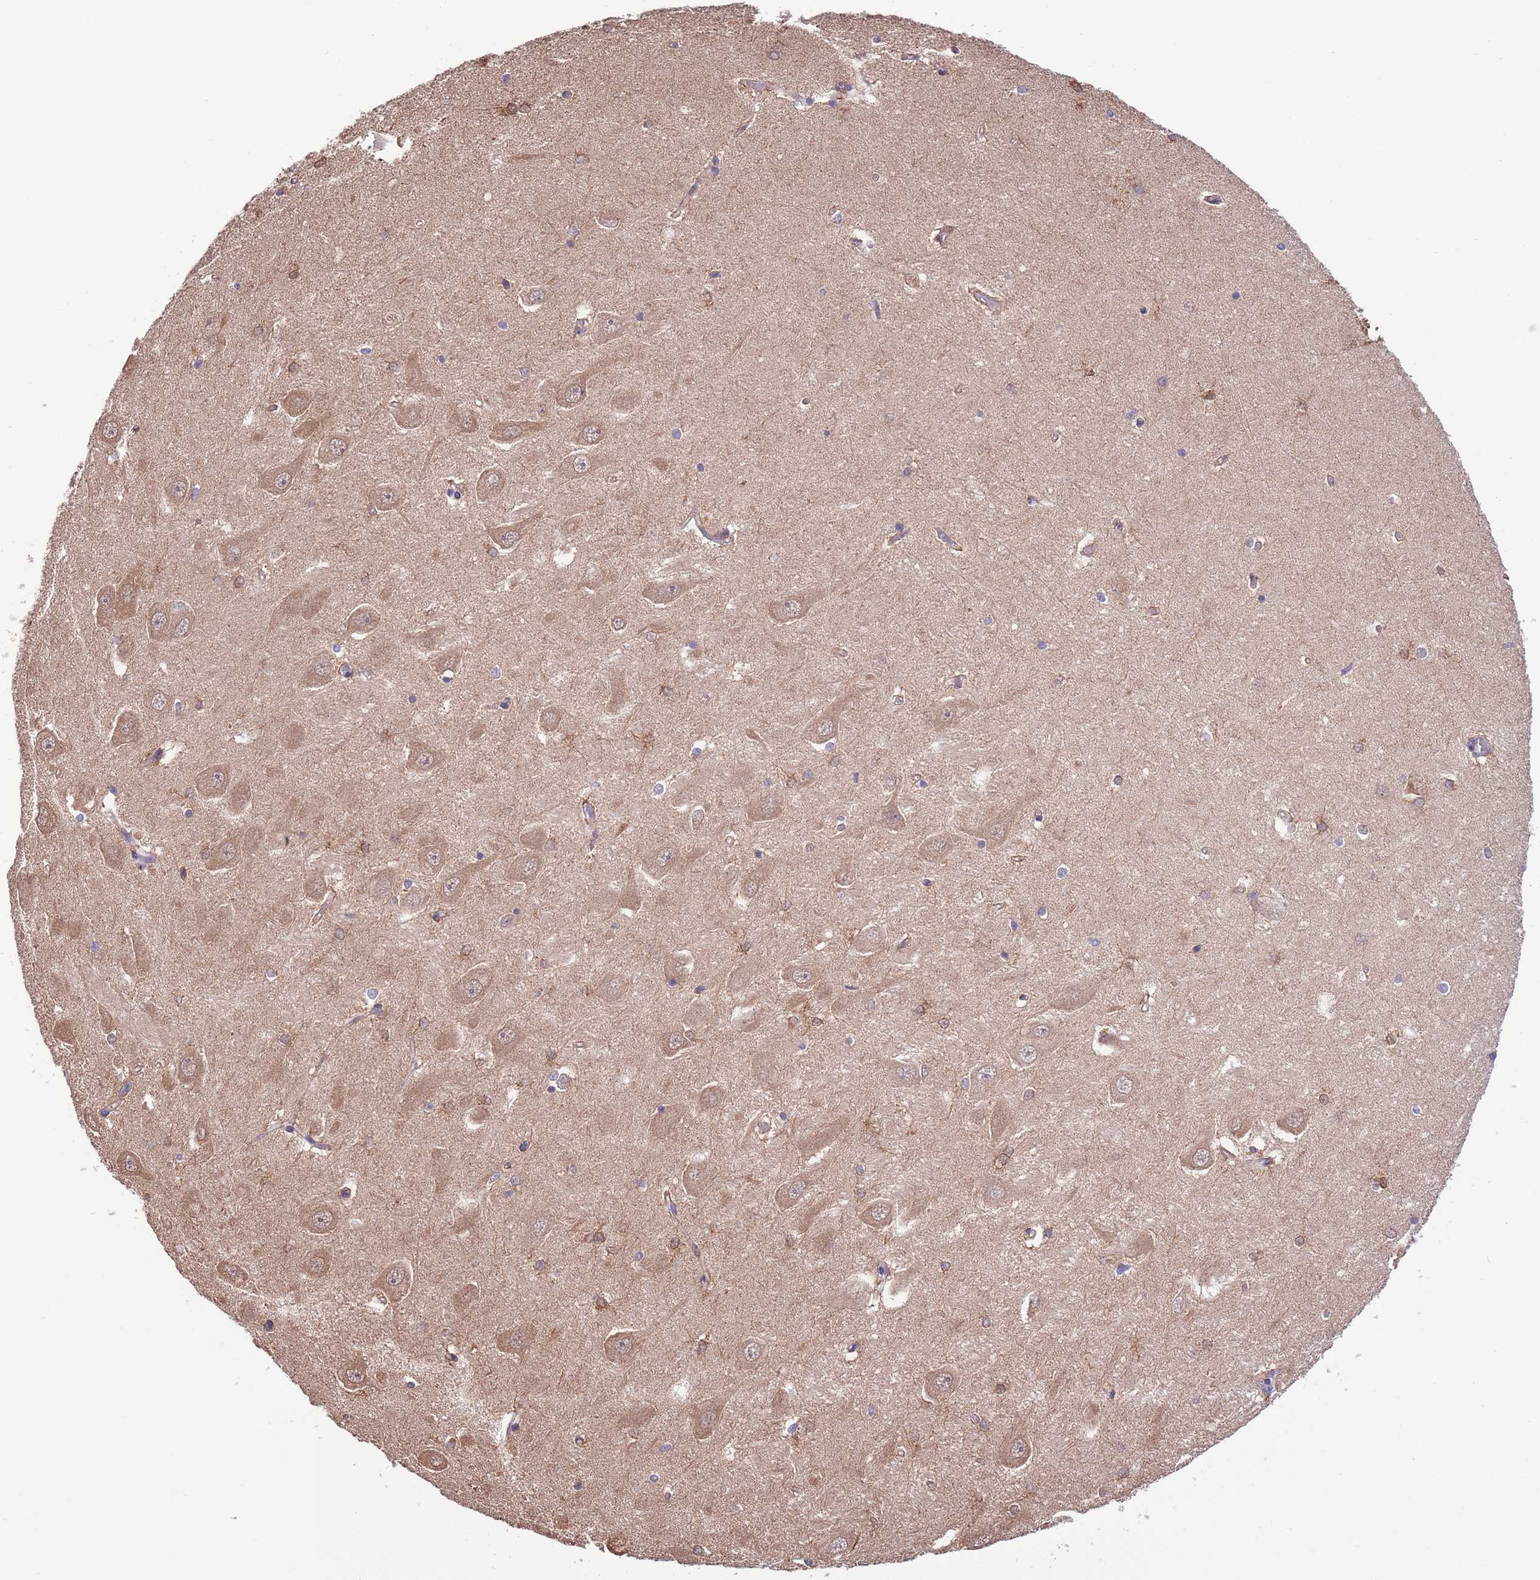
{"staining": {"intensity": "moderate", "quantity": "<25%", "location": "cytoplasmic/membranous"}, "tissue": "hippocampus", "cell_type": "Glial cells", "image_type": "normal", "snomed": [{"axis": "morphology", "description": "Normal tissue, NOS"}, {"axis": "topography", "description": "Hippocampus"}], "caption": "Human hippocampus stained with a brown dye shows moderate cytoplasmic/membranous positive positivity in about <25% of glial cells.", "gene": "PRR32", "patient": {"sex": "male", "age": 45}}